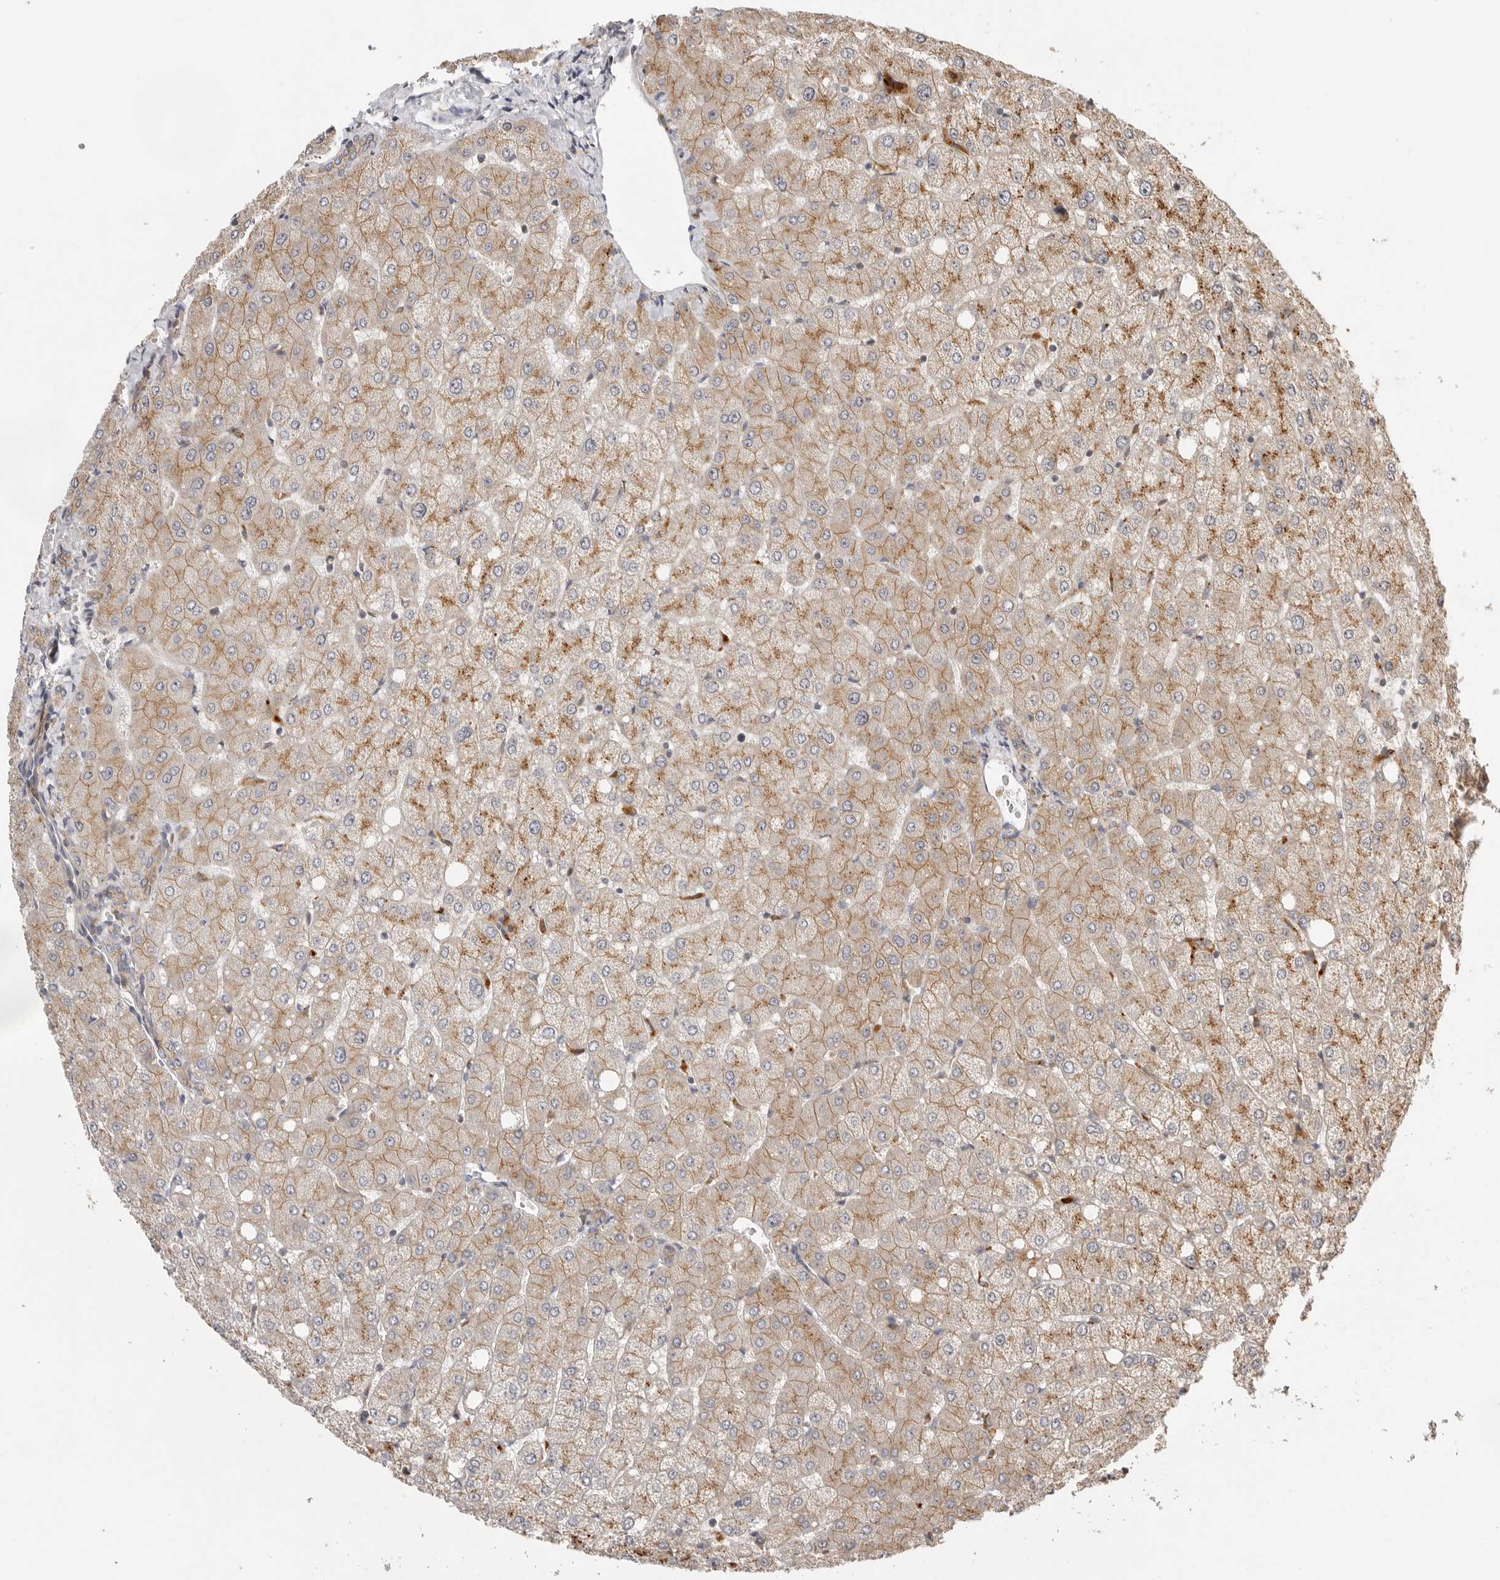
{"staining": {"intensity": "moderate", "quantity": ">75%", "location": "cytoplasmic/membranous"}, "tissue": "liver", "cell_type": "Cholangiocytes", "image_type": "normal", "snomed": [{"axis": "morphology", "description": "Normal tissue, NOS"}, {"axis": "topography", "description": "Liver"}], "caption": "Human liver stained for a protein (brown) exhibits moderate cytoplasmic/membranous positive positivity in about >75% of cholangiocytes.", "gene": "CSNK1G3", "patient": {"sex": "female", "age": 54}}